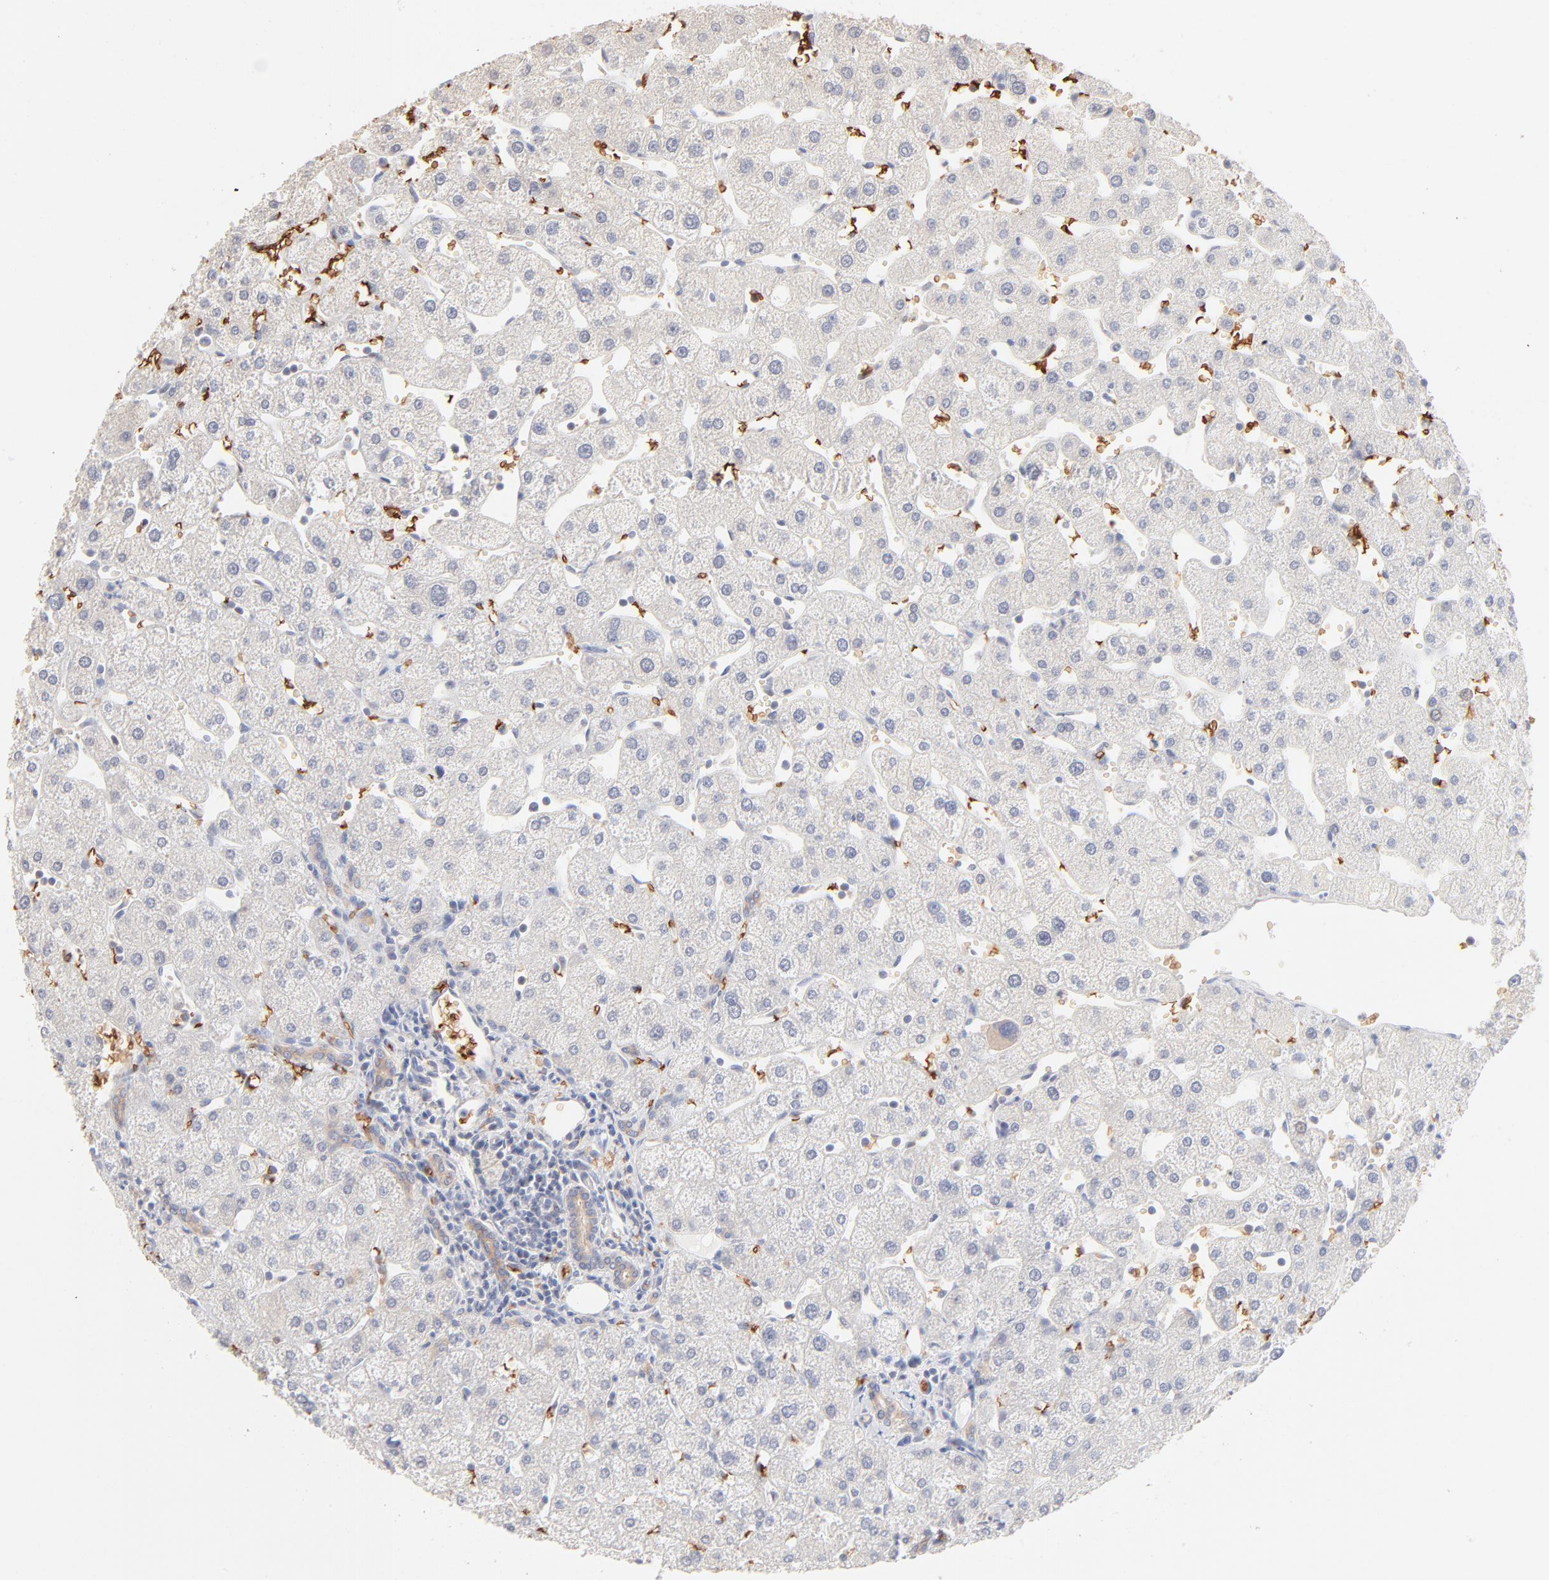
{"staining": {"intensity": "weak", "quantity": "25%-75%", "location": "cytoplasmic/membranous"}, "tissue": "liver", "cell_type": "Cholangiocytes", "image_type": "normal", "snomed": [{"axis": "morphology", "description": "Normal tissue, NOS"}, {"axis": "topography", "description": "Liver"}], "caption": "Immunohistochemistry of normal human liver shows low levels of weak cytoplasmic/membranous positivity in approximately 25%-75% of cholangiocytes. (DAB (3,3'-diaminobenzidine) IHC with brightfield microscopy, high magnification).", "gene": "SPTB", "patient": {"sex": "male", "age": 67}}